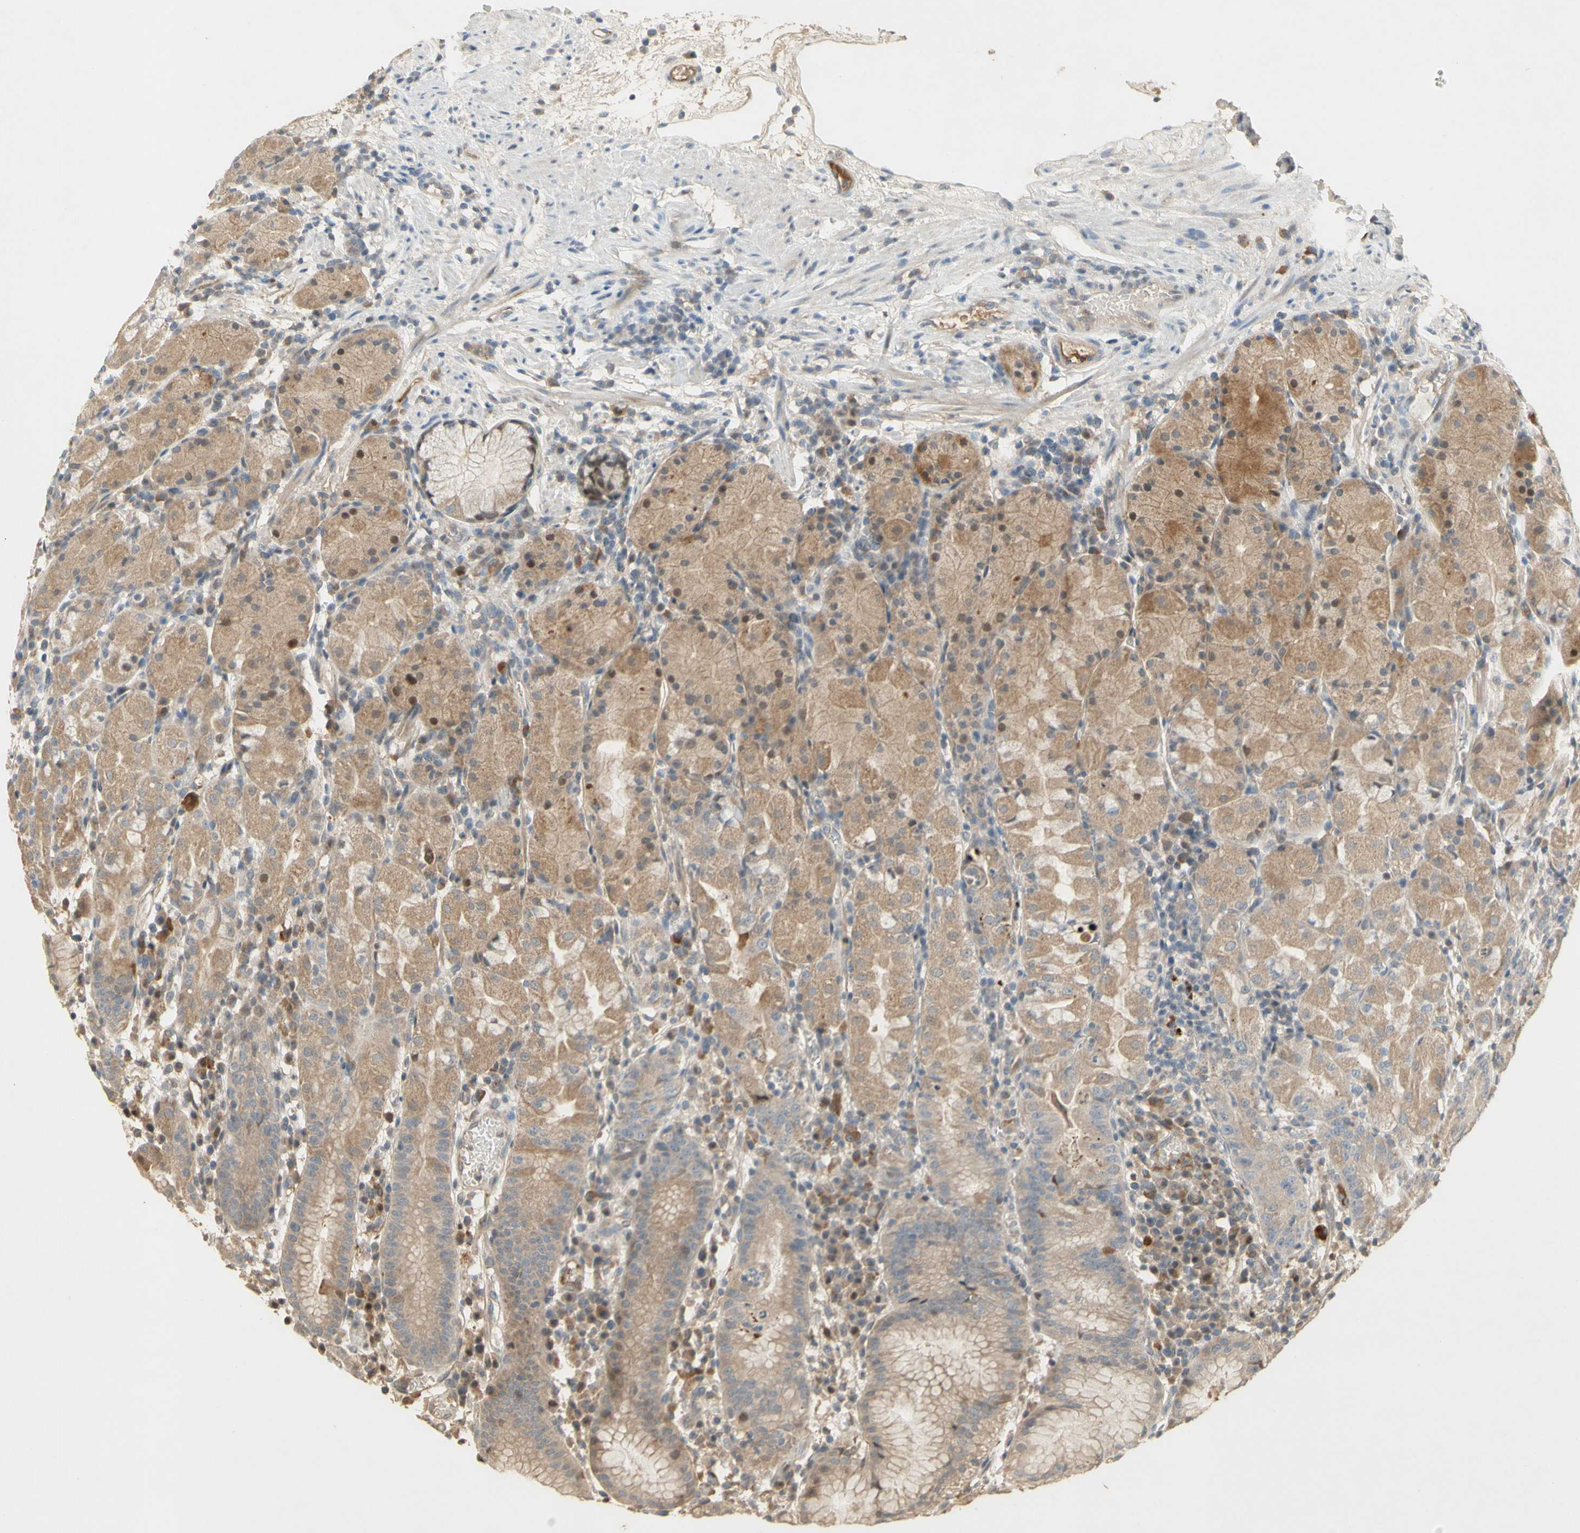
{"staining": {"intensity": "moderate", "quantity": "25%-75%", "location": "cytoplasmic/membranous,nuclear"}, "tissue": "stomach", "cell_type": "Glandular cells", "image_type": "normal", "snomed": [{"axis": "morphology", "description": "Normal tissue, NOS"}, {"axis": "topography", "description": "Stomach"}, {"axis": "topography", "description": "Stomach, lower"}], "caption": "Immunohistochemical staining of normal human stomach shows moderate cytoplasmic/membranous,nuclear protein expression in approximately 25%-75% of glandular cells.", "gene": "NRG4", "patient": {"sex": "female", "age": 75}}